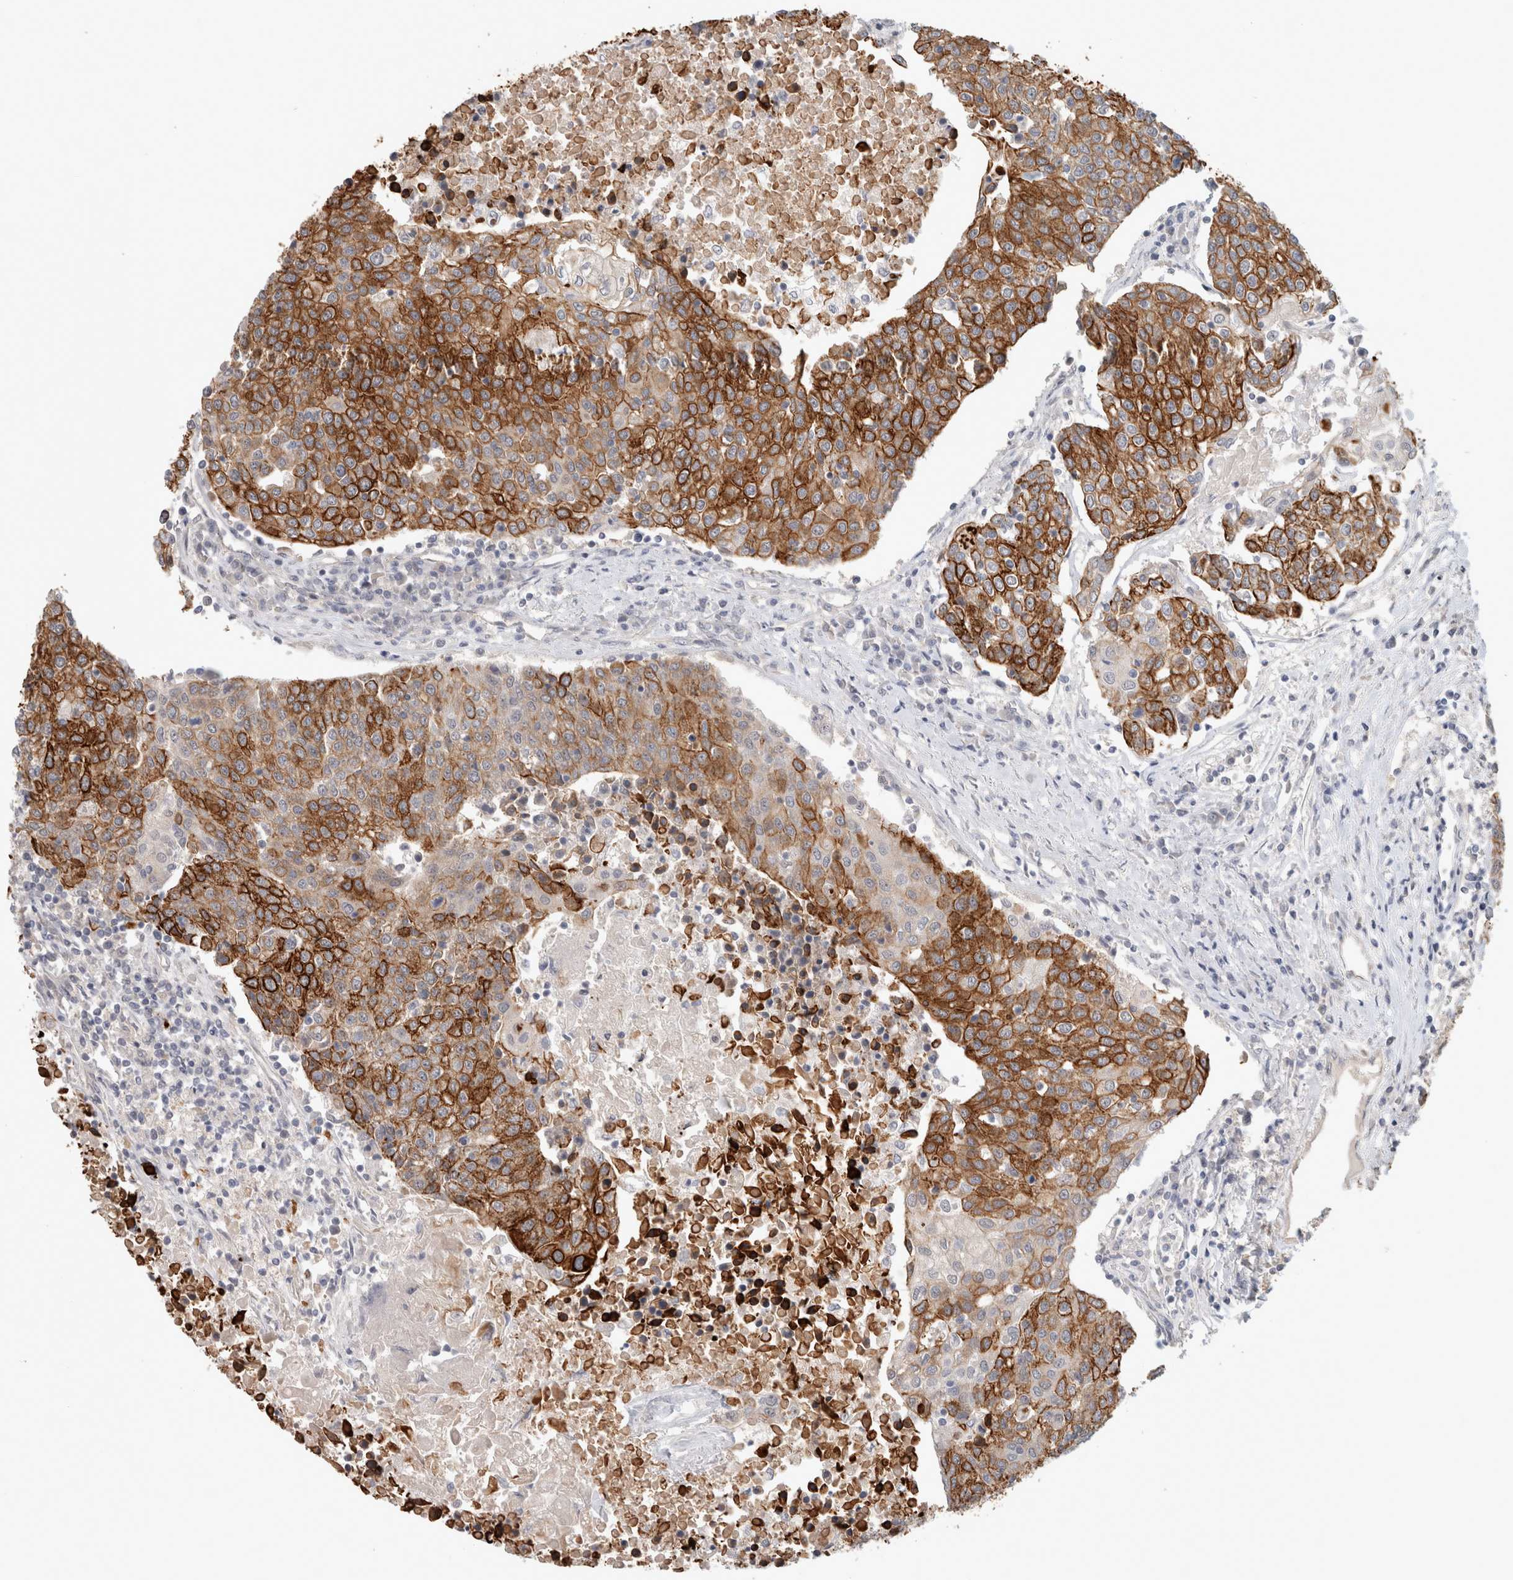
{"staining": {"intensity": "strong", "quantity": ">75%", "location": "cytoplasmic/membranous"}, "tissue": "urothelial cancer", "cell_type": "Tumor cells", "image_type": "cancer", "snomed": [{"axis": "morphology", "description": "Urothelial carcinoma, High grade"}, {"axis": "topography", "description": "Urinary bladder"}], "caption": "A photomicrograph of urothelial cancer stained for a protein reveals strong cytoplasmic/membranous brown staining in tumor cells. (DAB (3,3'-diaminobenzidine) IHC with brightfield microscopy, high magnification).", "gene": "CRISPLD1", "patient": {"sex": "female", "age": 85}}